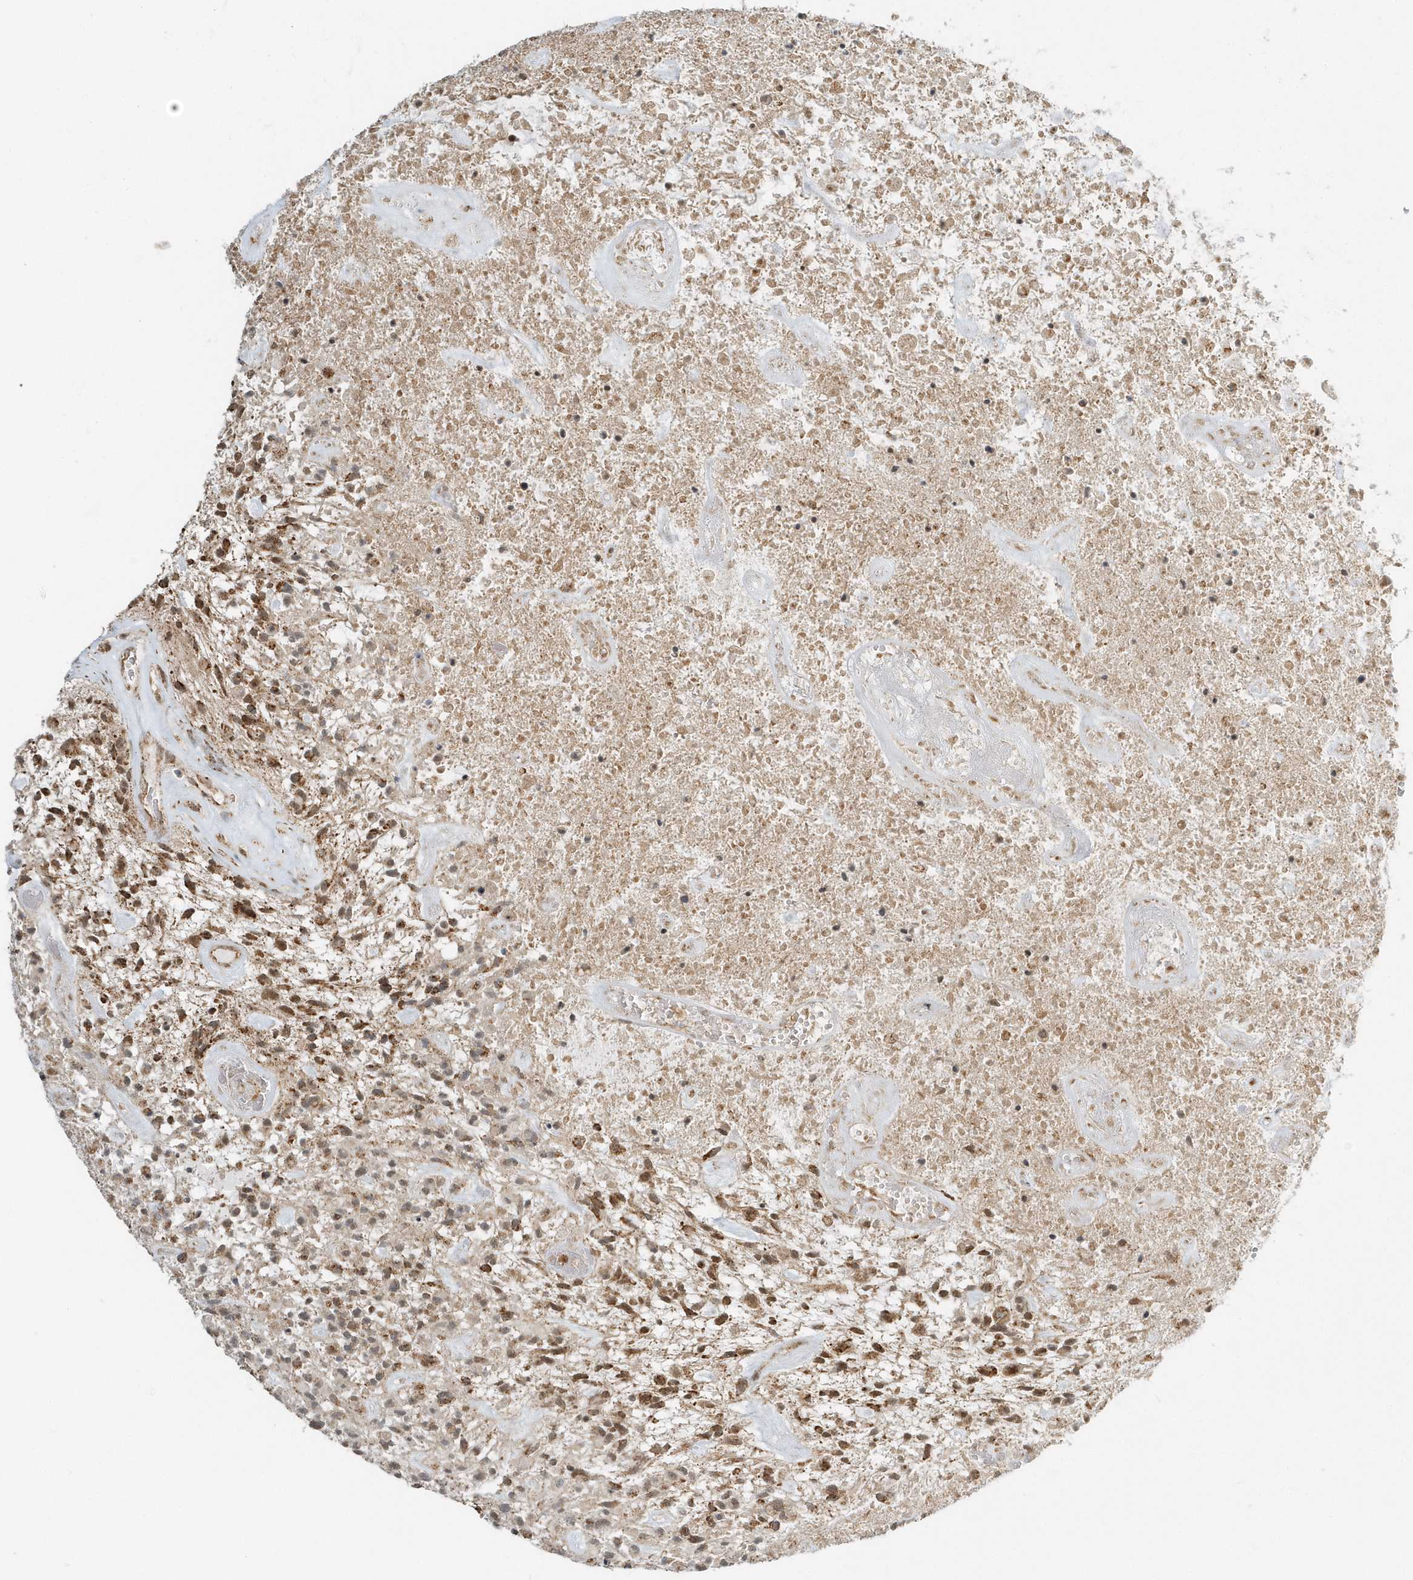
{"staining": {"intensity": "moderate", "quantity": ">75%", "location": "cytoplasmic/membranous,nuclear"}, "tissue": "glioma", "cell_type": "Tumor cells", "image_type": "cancer", "snomed": [{"axis": "morphology", "description": "Glioma, malignant, High grade"}, {"axis": "topography", "description": "Brain"}], "caption": "Moderate cytoplasmic/membranous and nuclear positivity for a protein is identified in about >75% of tumor cells of malignant glioma (high-grade) using immunohistochemistry (IHC).", "gene": "PSMD6", "patient": {"sex": "male", "age": 47}}